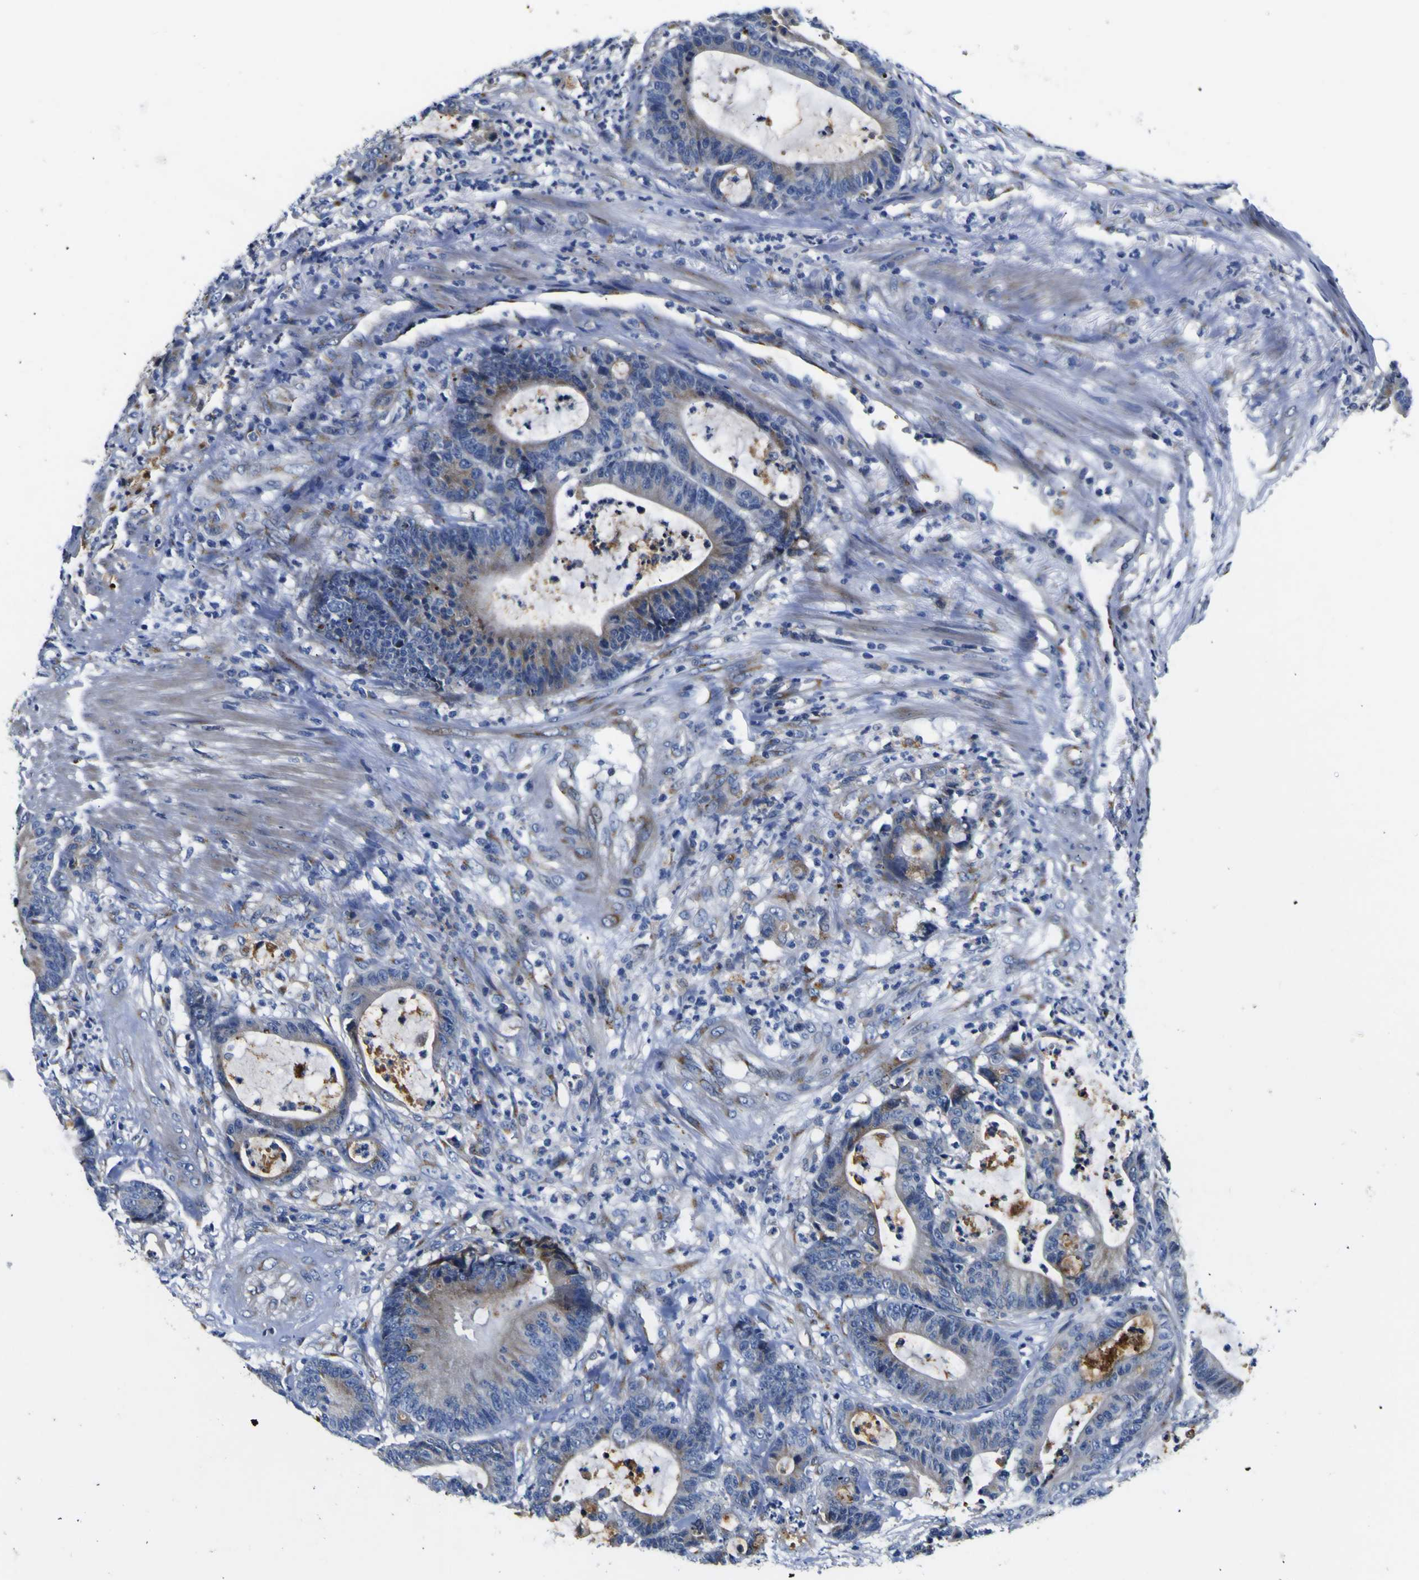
{"staining": {"intensity": "weak", "quantity": ">75%", "location": "cytoplasmic/membranous"}, "tissue": "colorectal cancer", "cell_type": "Tumor cells", "image_type": "cancer", "snomed": [{"axis": "morphology", "description": "Adenocarcinoma, NOS"}, {"axis": "topography", "description": "Colon"}], "caption": "A low amount of weak cytoplasmic/membranous expression is appreciated in about >75% of tumor cells in colorectal adenocarcinoma tissue.", "gene": "COA1", "patient": {"sex": "female", "age": 84}}